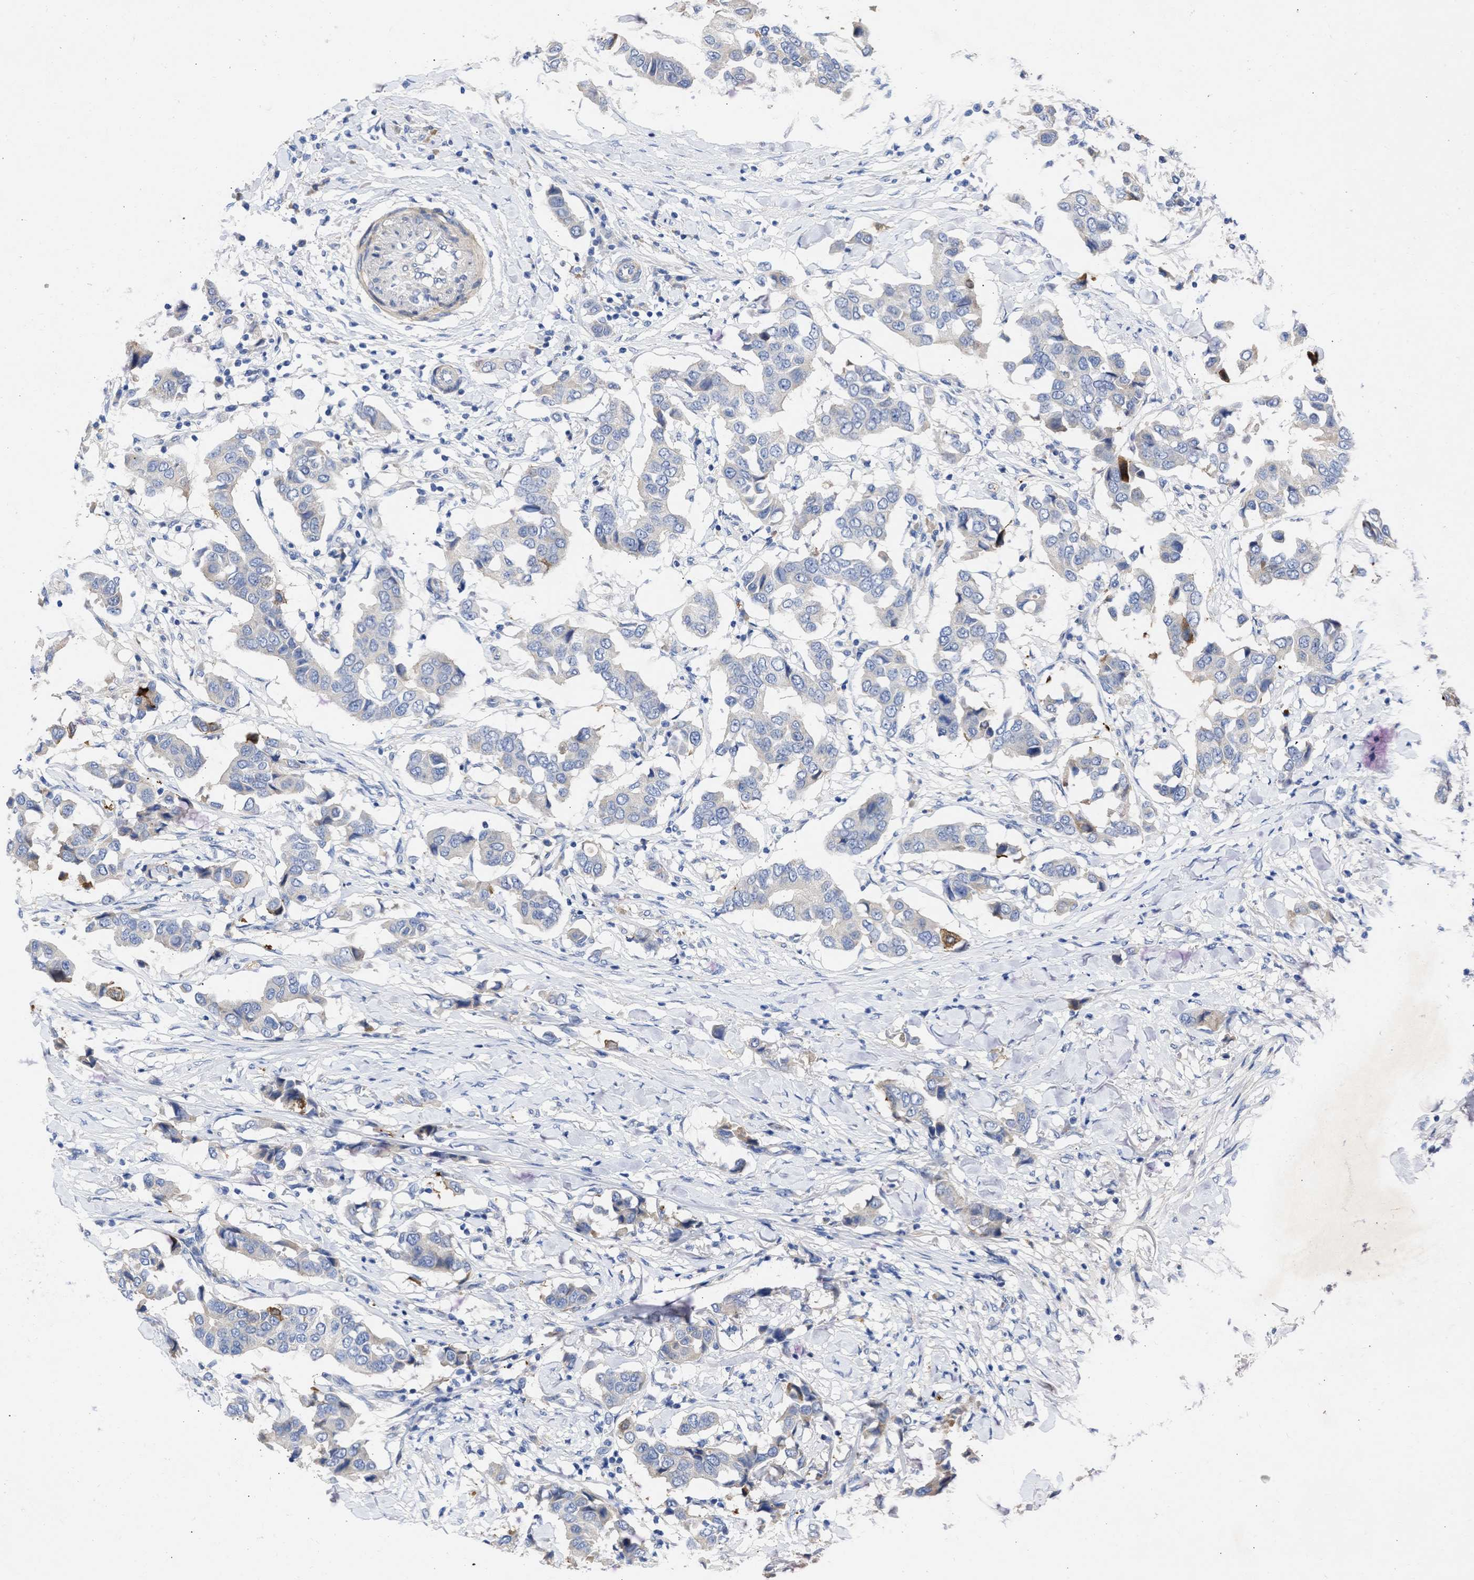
{"staining": {"intensity": "negative", "quantity": "none", "location": "none"}, "tissue": "breast cancer", "cell_type": "Tumor cells", "image_type": "cancer", "snomed": [{"axis": "morphology", "description": "Duct carcinoma"}, {"axis": "topography", "description": "Breast"}], "caption": "Intraductal carcinoma (breast) was stained to show a protein in brown. There is no significant staining in tumor cells.", "gene": "ARHGEF4", "patient": {"sex": "female", "age": 80}}